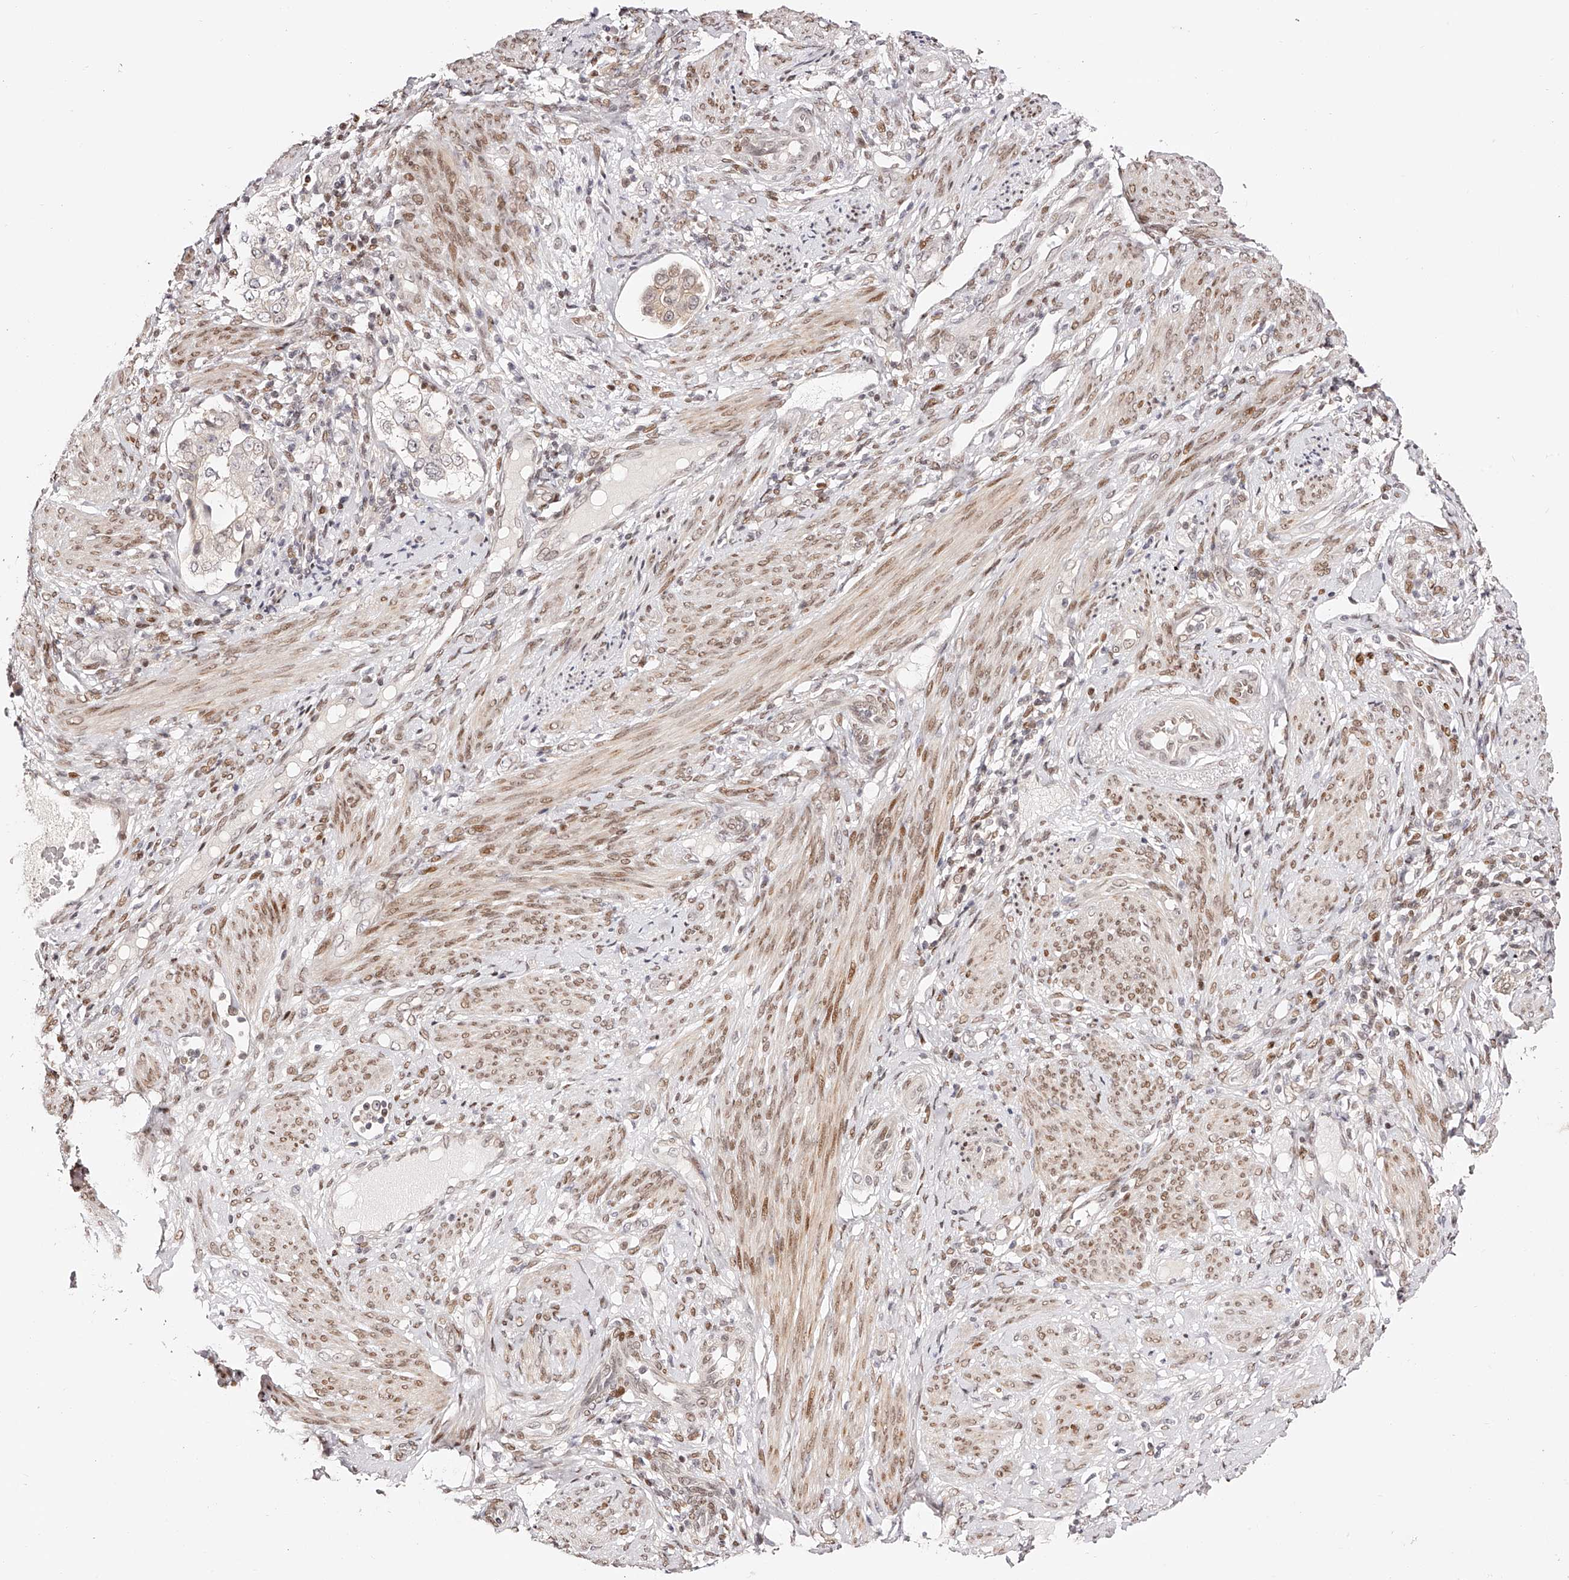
{"staining": {"intensity": "weak", "quantity": "<25%", "location": "nuclear"}, "tissue": "endometrial cancer", "cell_type": "Tumor cells", "image_type": "cancer", "snomed": [{"axis": "morphology", "description": "Adenocarcinoma, NOS"}, {"axis": "topography", "description": "Endometrium"}], "caption": "Adenocarcinoma (endometrial) was stained to show a protein in brown. There is no significant positivity in tumor cells.", "gene": "USF3", "patient": {"sex": "female", "age": 85}}